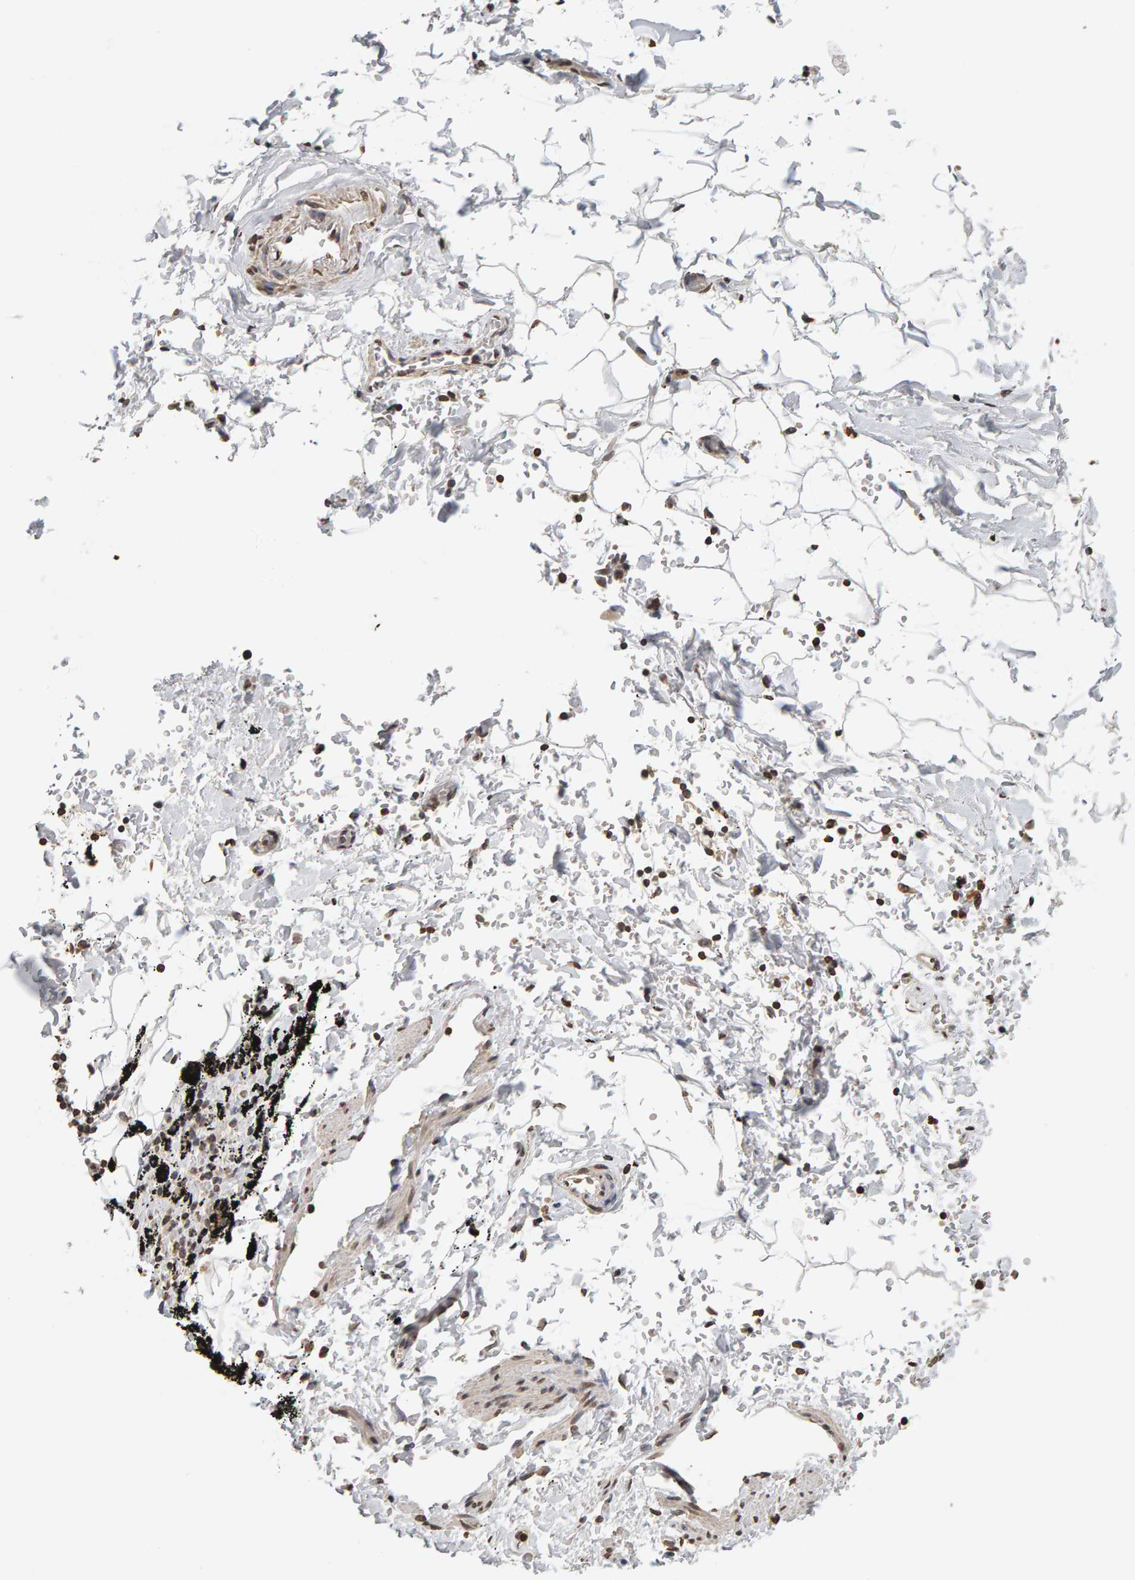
{"staining": {"intensity": "weak", "quantity": ">75%", "location": "nuclear"}, "tissue": "adipose tissue", "cell_type": "Adipocytes", "image_type": "normal", "snomed": [{"axis": "morphology", "description": "Normal tissue, NOS"}, {"axis": "topography", "description": "Cartilage tissue"}, {"axis": "topography", "description": "Lung"}], "caption": "About >75% of adipocytes in unremarkable human adipose tissue display weak nuclear protein expression as visualized by brown immunohistochemical staining.", "gene": "AFF4", "patient": {"sex": "female", "age": 77}}